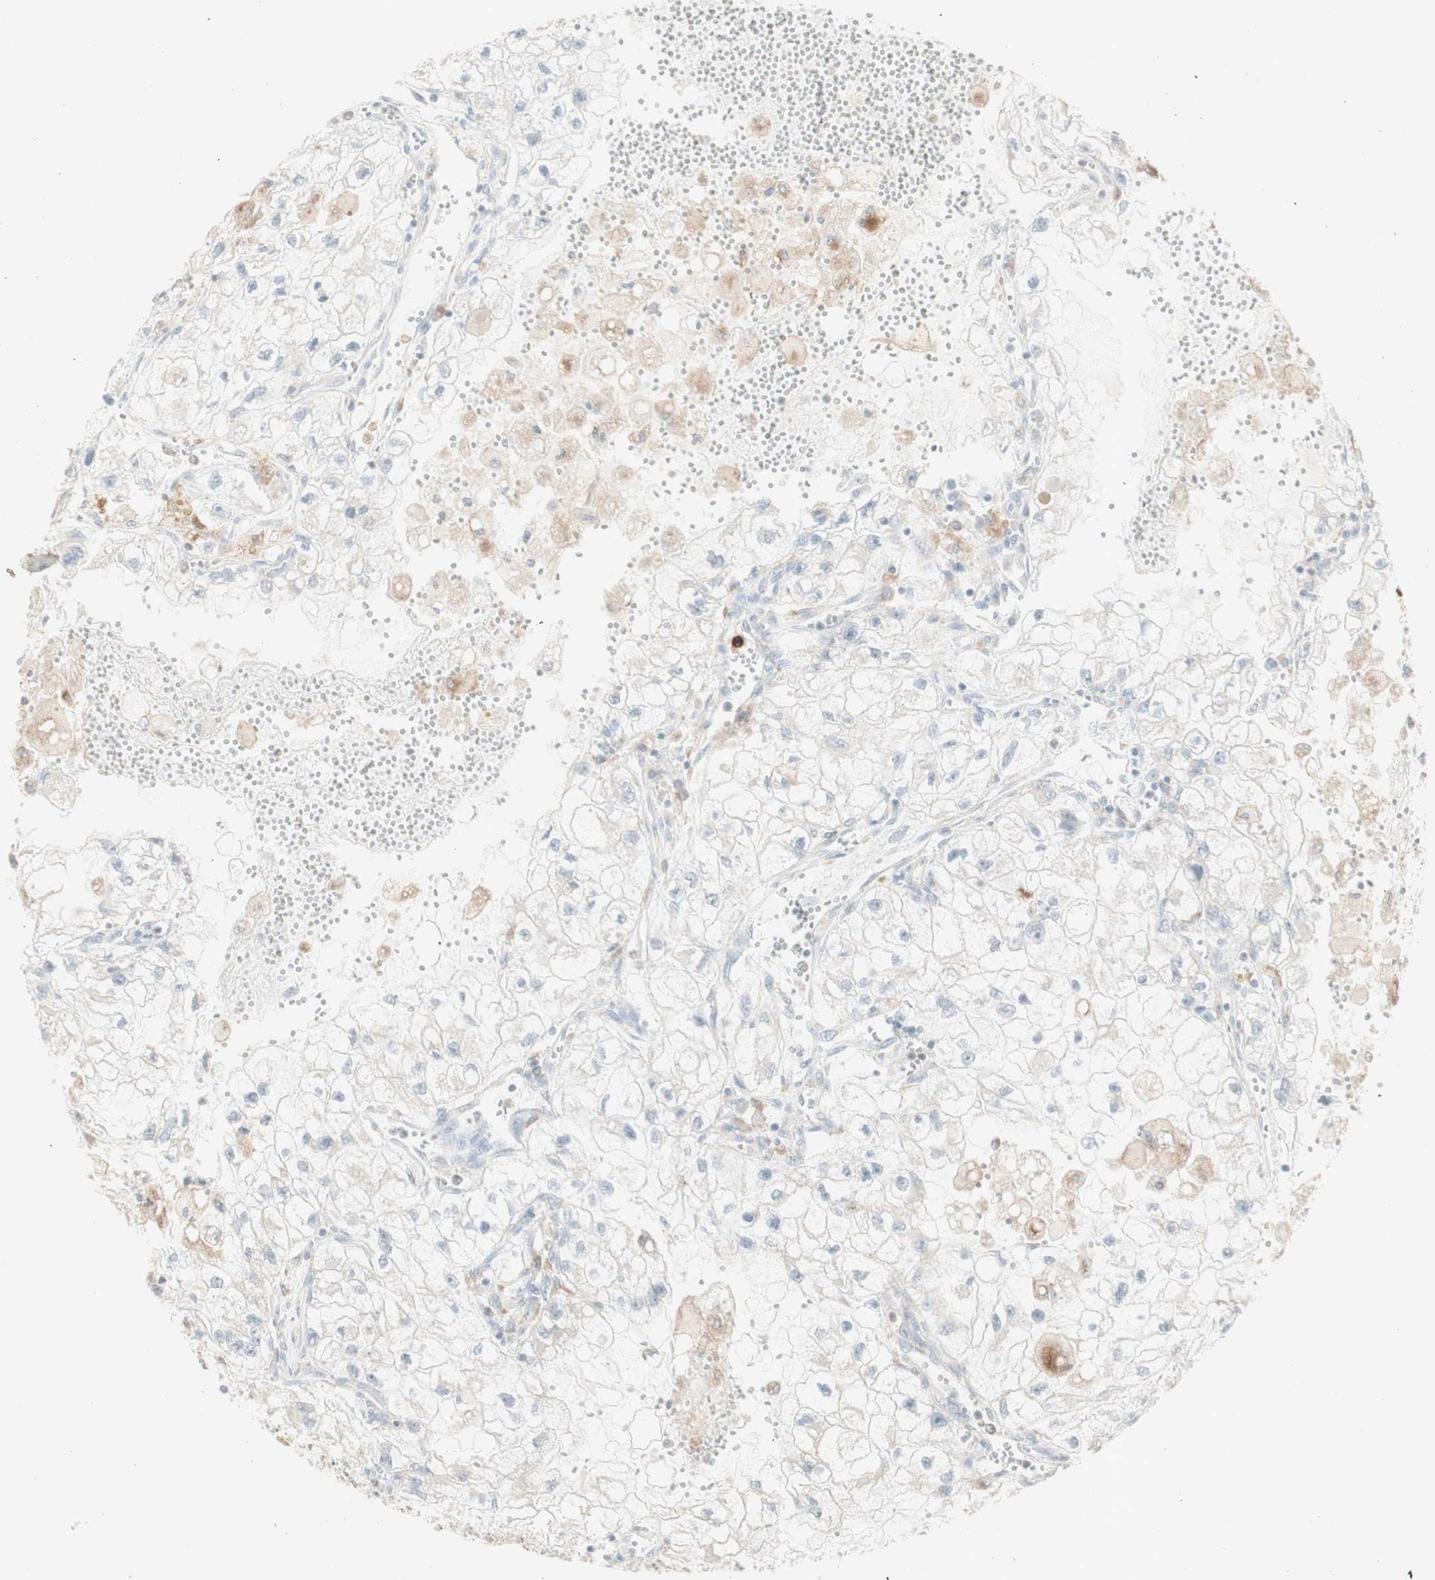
{"staining": {"intensity": "negative", "quantity": "none", "location": "none"}, "tissue": "renal cancer", "cell_type": "Tumor cells", "image_type": "cancer", "snomed": [{"axis": "morphology", "description": "Adenocarcinoma, NOS"}, {"axis": "topography", "description": "Kidney"}], "caption": "IHC of renal adenocarcinoma reveals no expression in tumor cells. The staining is performed using DAB (3,3'-diaminobenzidine) brown chromogen with nuclei counter-stained in using hematoxylin.", "gene": "ATP6V1B1", "patient": {"sex": "female", "age": 70}}